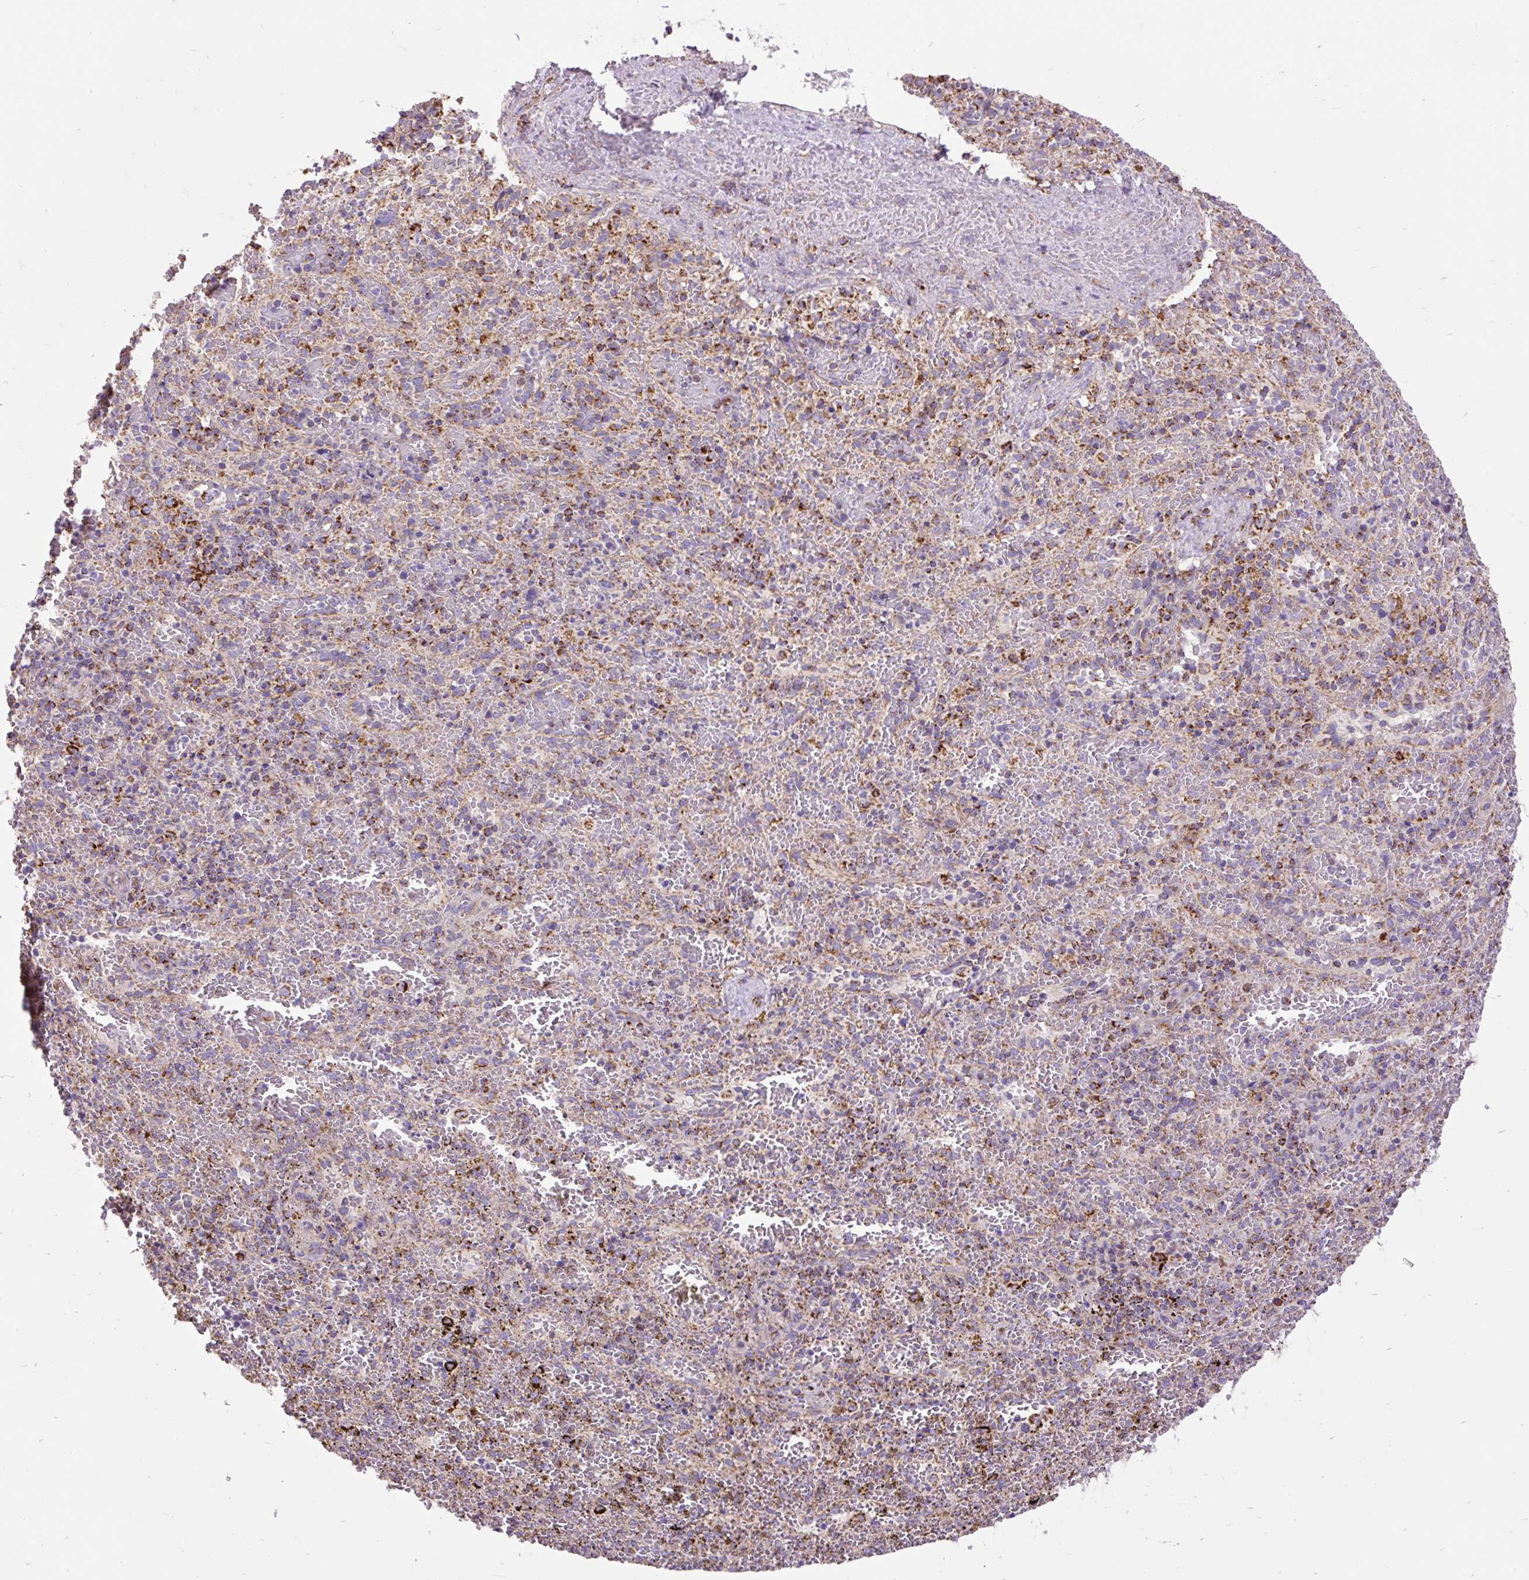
{"staining": {"intensity": "moderate", "quantity": "<25%", "location": "cytoplasmic/membranous"}, "tissue": "spleen", "cell_type": "Cells in red pulp", "image_type": "normal", "snomed": [{"axis": "morphology", "description": "Normal tissue, NOS"}, {"axis": "topography", "description": "Spleen"}], "caption": "Moderate cytoplasmic/membranous protein staining is present in approximately <25% of cells in red pulp in spleen.", "gene": "TOMM40", "patient": {"sex": "female", "age": 50}}